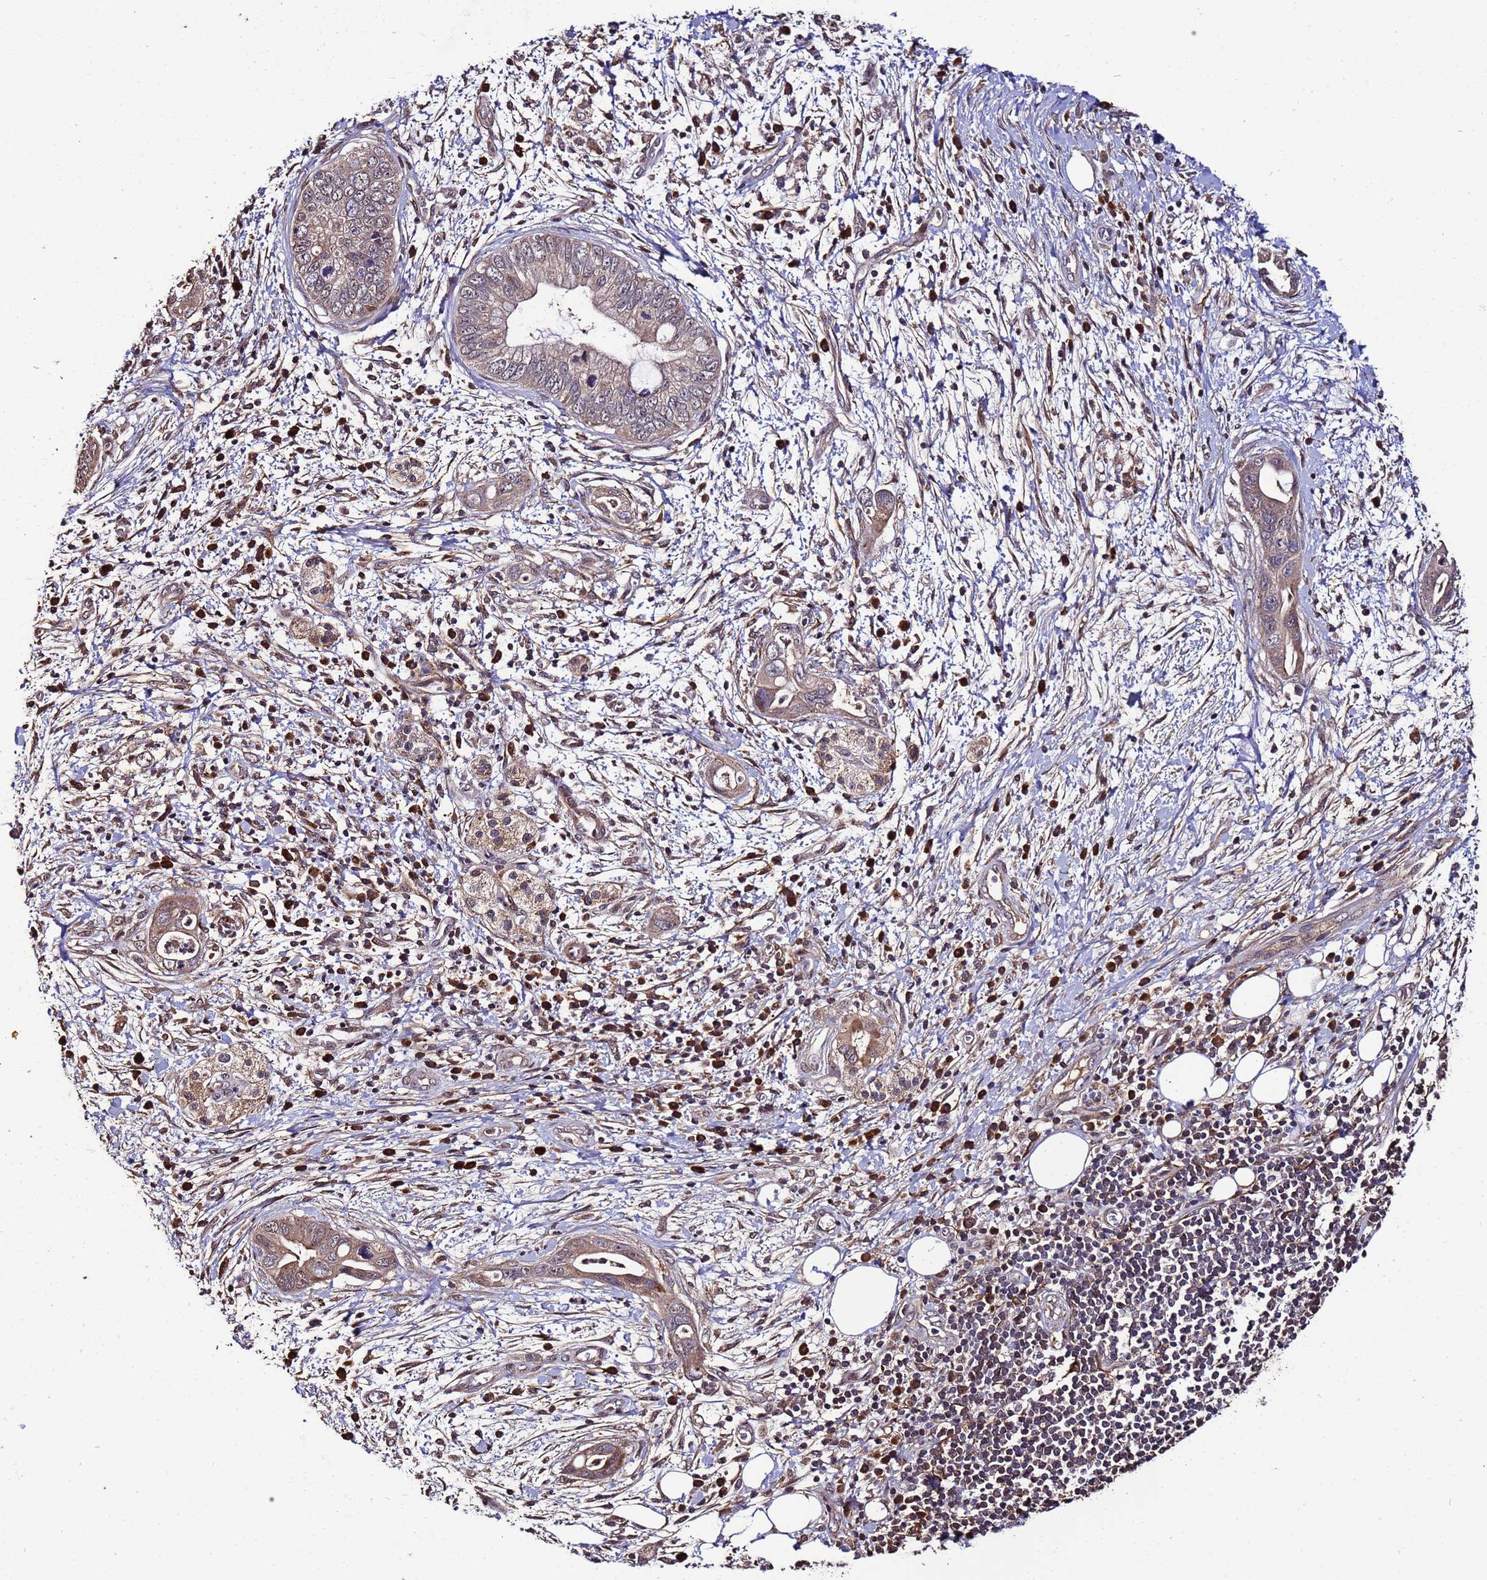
{"staining": {"intensity": "moderate", "quantity": "25%-75%", "location": "cytoplasmic/membranous"}, "tissue": "pancreatic cancer", "cell_type": "Tumor cells", "image_type": "cancer", "snomed": [{"axis": "morphology", "description": "Adenocarcinoma, NOS"}, {"axis": "topography", "description": "Pancreas"}], "caption": "Human pancreatic cancer (adenocarcinoma) stained with a brown dye shows moderate cytoplasmic/membranous positive positivity in approximately 25%-75% of tumor cells.", "gene": "WNK4", "patient": {"sex": "male", "age": 75}}